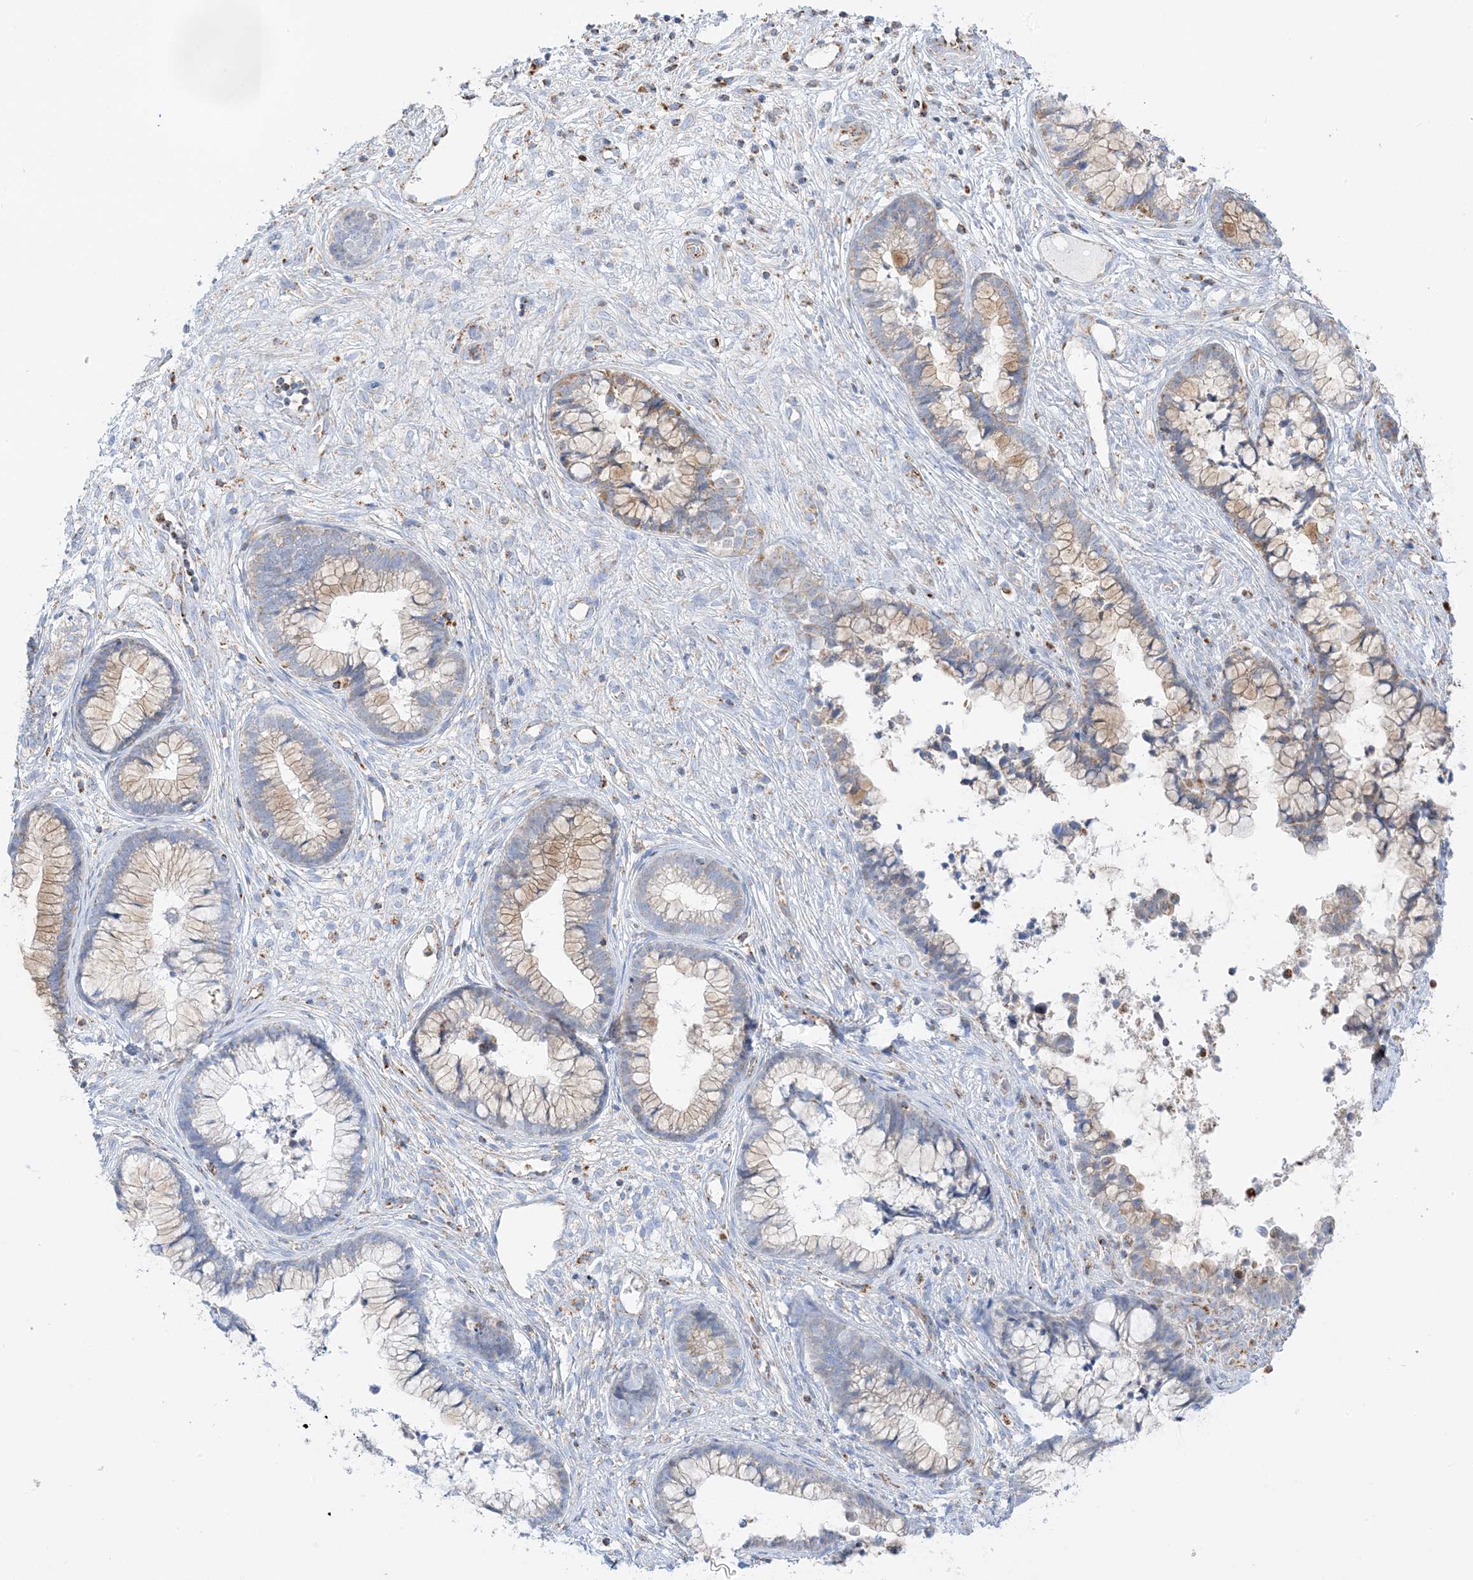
{"staining": {"intensity": "moderate", "quantity": "<25%", "location": "cytoplasmic/membranous"}, "tissue": "cervical cancer", "cell_type": "Tumor cells", "image_type": "cancer", "snomed": [{"axis": "morphology", "description": "Adenocarcinoma, NOS"}, {"axis": "topography", "description": "Cervix"}], "caption": "An image of cervical adenocarcinoma stained for a protein demonstrates moderate cytoplasmic/membranous brown staining in tumor cells.", "gene": "CAPN13", "patient": {"sex": "female", "age": 44}}